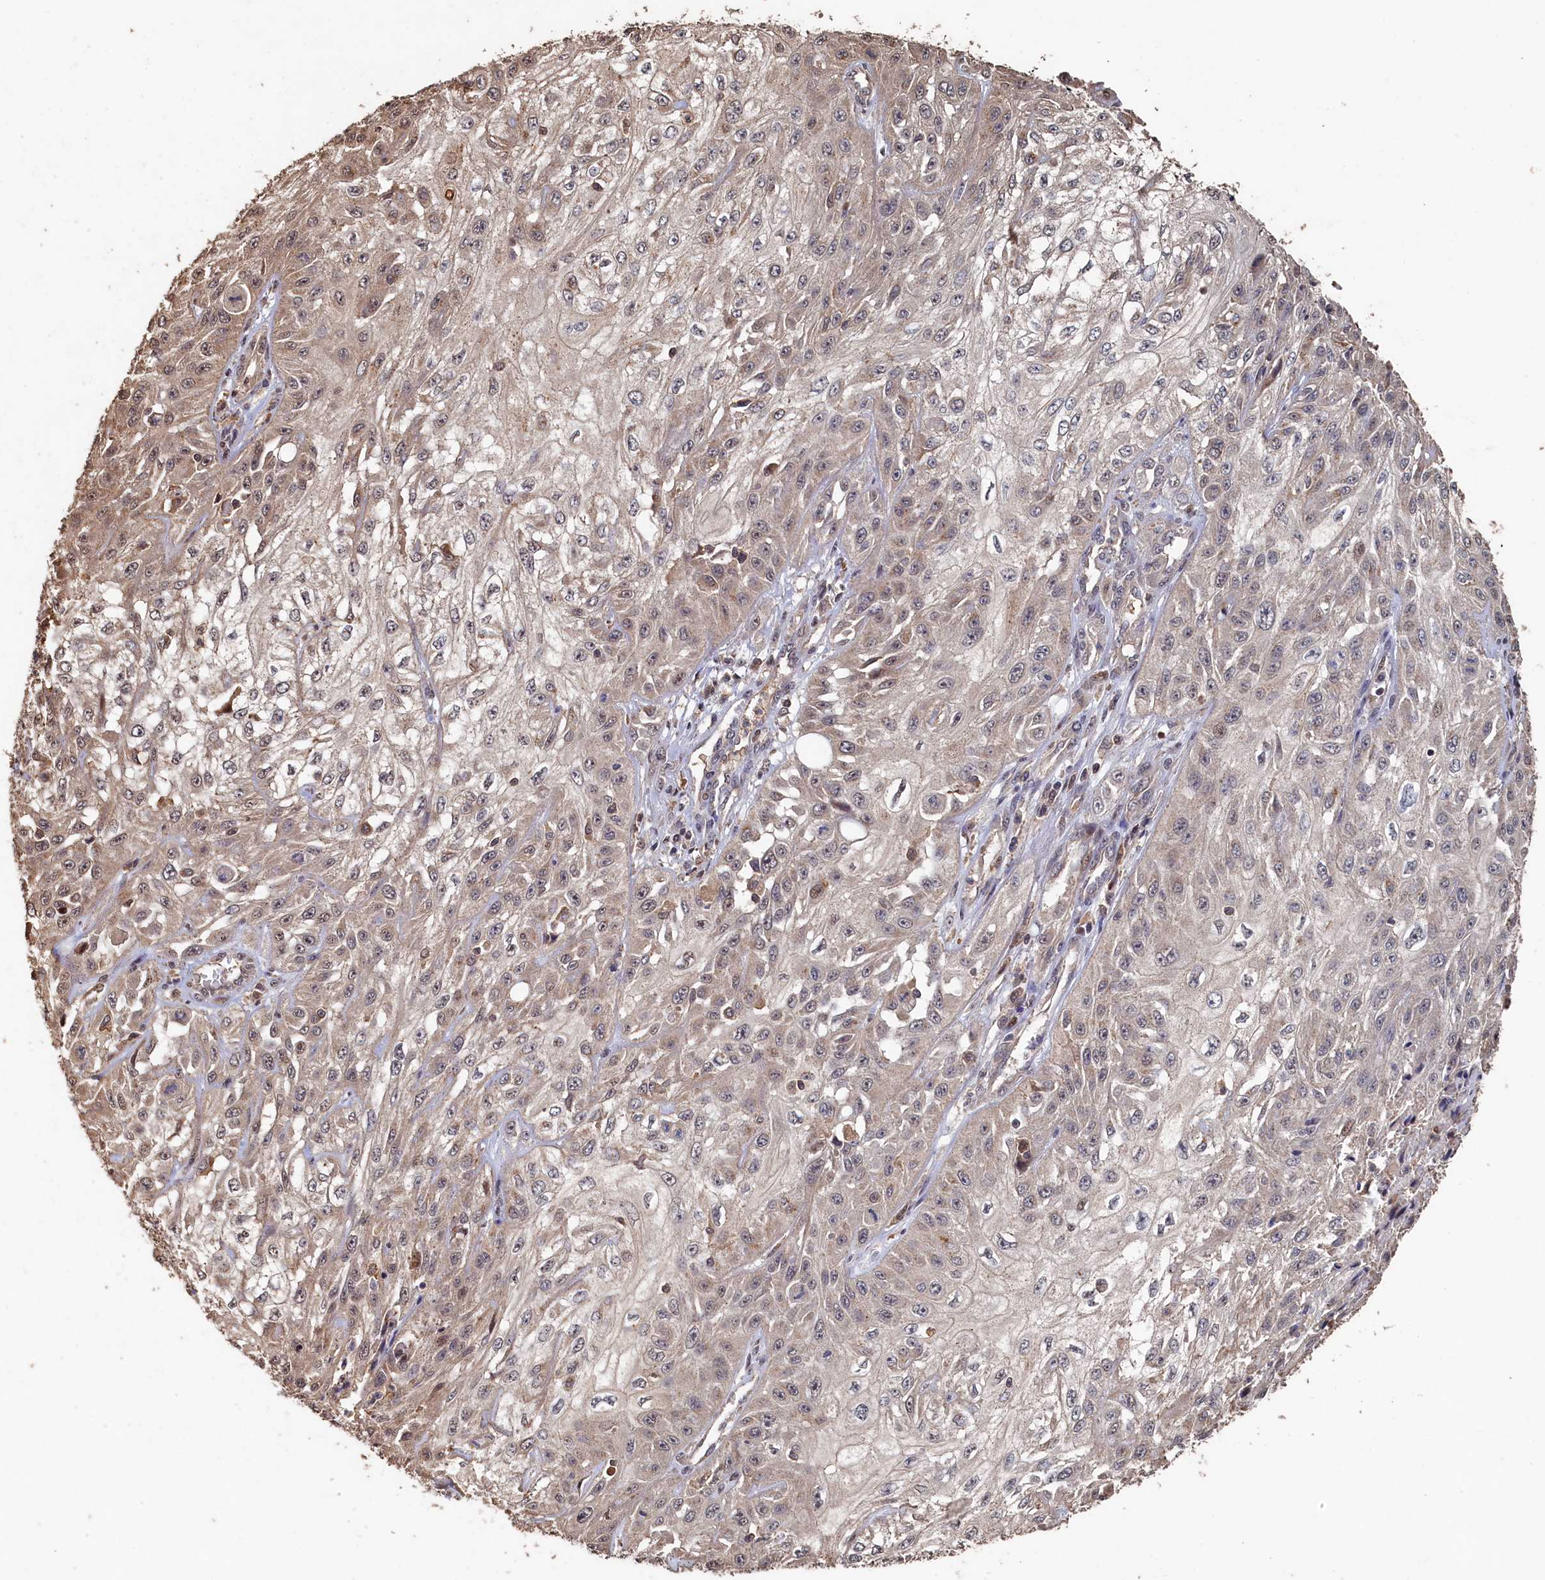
{"staining": {"intensity": "weak", "quantity": "<25%", "location": "cytoplasmic/membranous"}, "tissue": "skin cancer", "cell_type": "Tumor cells", "image_type": "cancer", "snomed": [{"axis": "morphology", "description": "Squamous cell carcinoma, NOS"}, {"axis": "morphology", "description": "Squamous cell carcinoma, metastatic, NOS"}, {"axis": "topography", "description": "Skin"}, {"axis": "topography", "description": "Lymph node"}], "caption": "Tumor cells are negative for brown protein staining in skin metastatic squamous cell carcinoma. Nuclei are stained in blue.", "gene": "PIGN", "patient": {"sex": "male", "age": 75}}